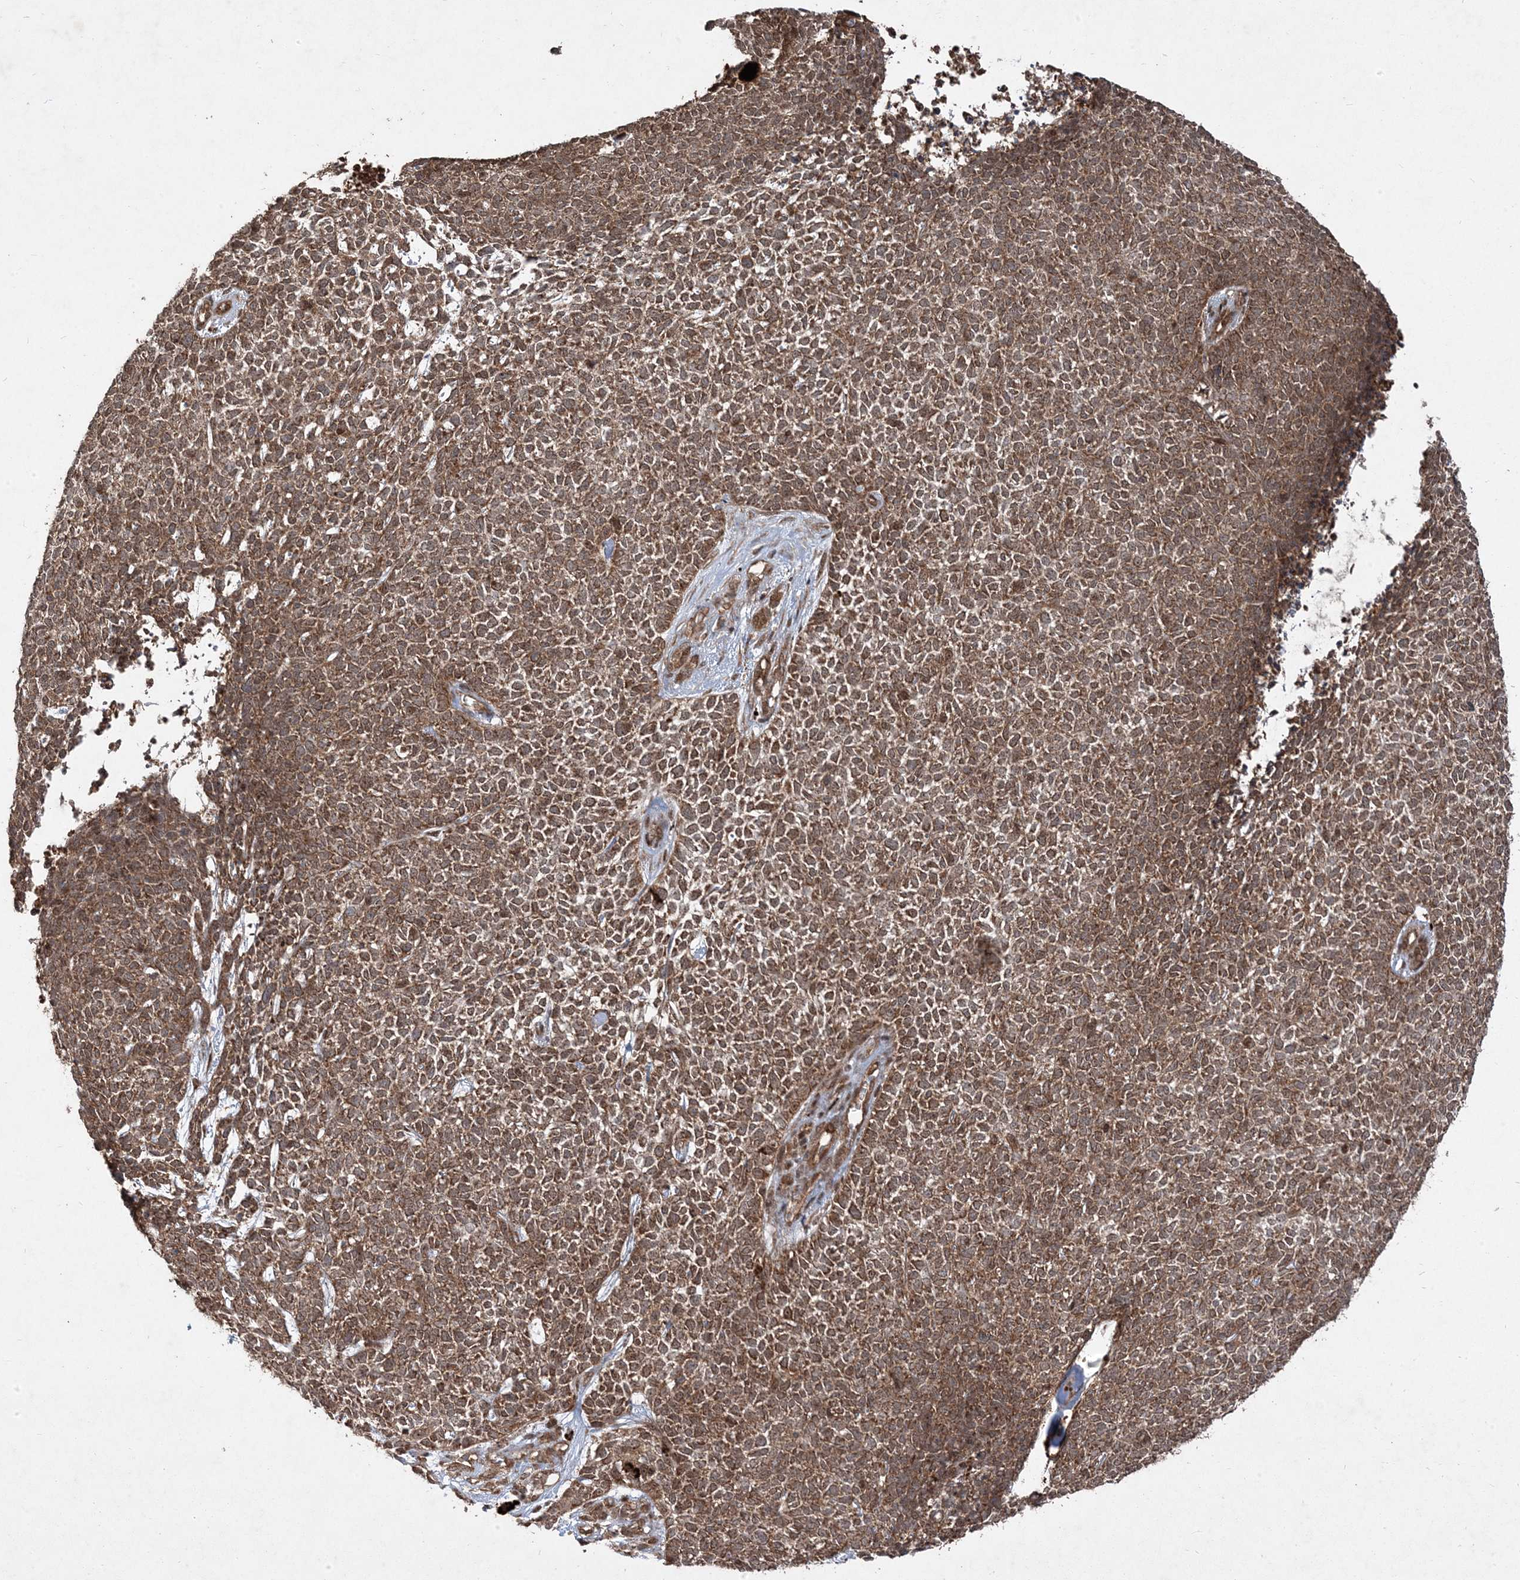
{"staining": {"intensity": "moderate", "quantity": ">75%", "location": "cytoplasmic/membranous,nuclear"}, "tissue": "skin cancer", "cell_type": "Tumor cells", "image_type": "cancer", "snomed": [{"axis": "morphology", "description": "Basal cell carcinoma"}, {"axis": "topography", "description": "Skin"}], "caption": "There is medium levels of moderate cytoplasmic/membranous and nuclear expression in tumor cells of skin cancer, as demonstrated by immunohistochemical staining (brown color).", "gene": "PLEKHM2", "patient": {"sex": "female", "age": 84}}